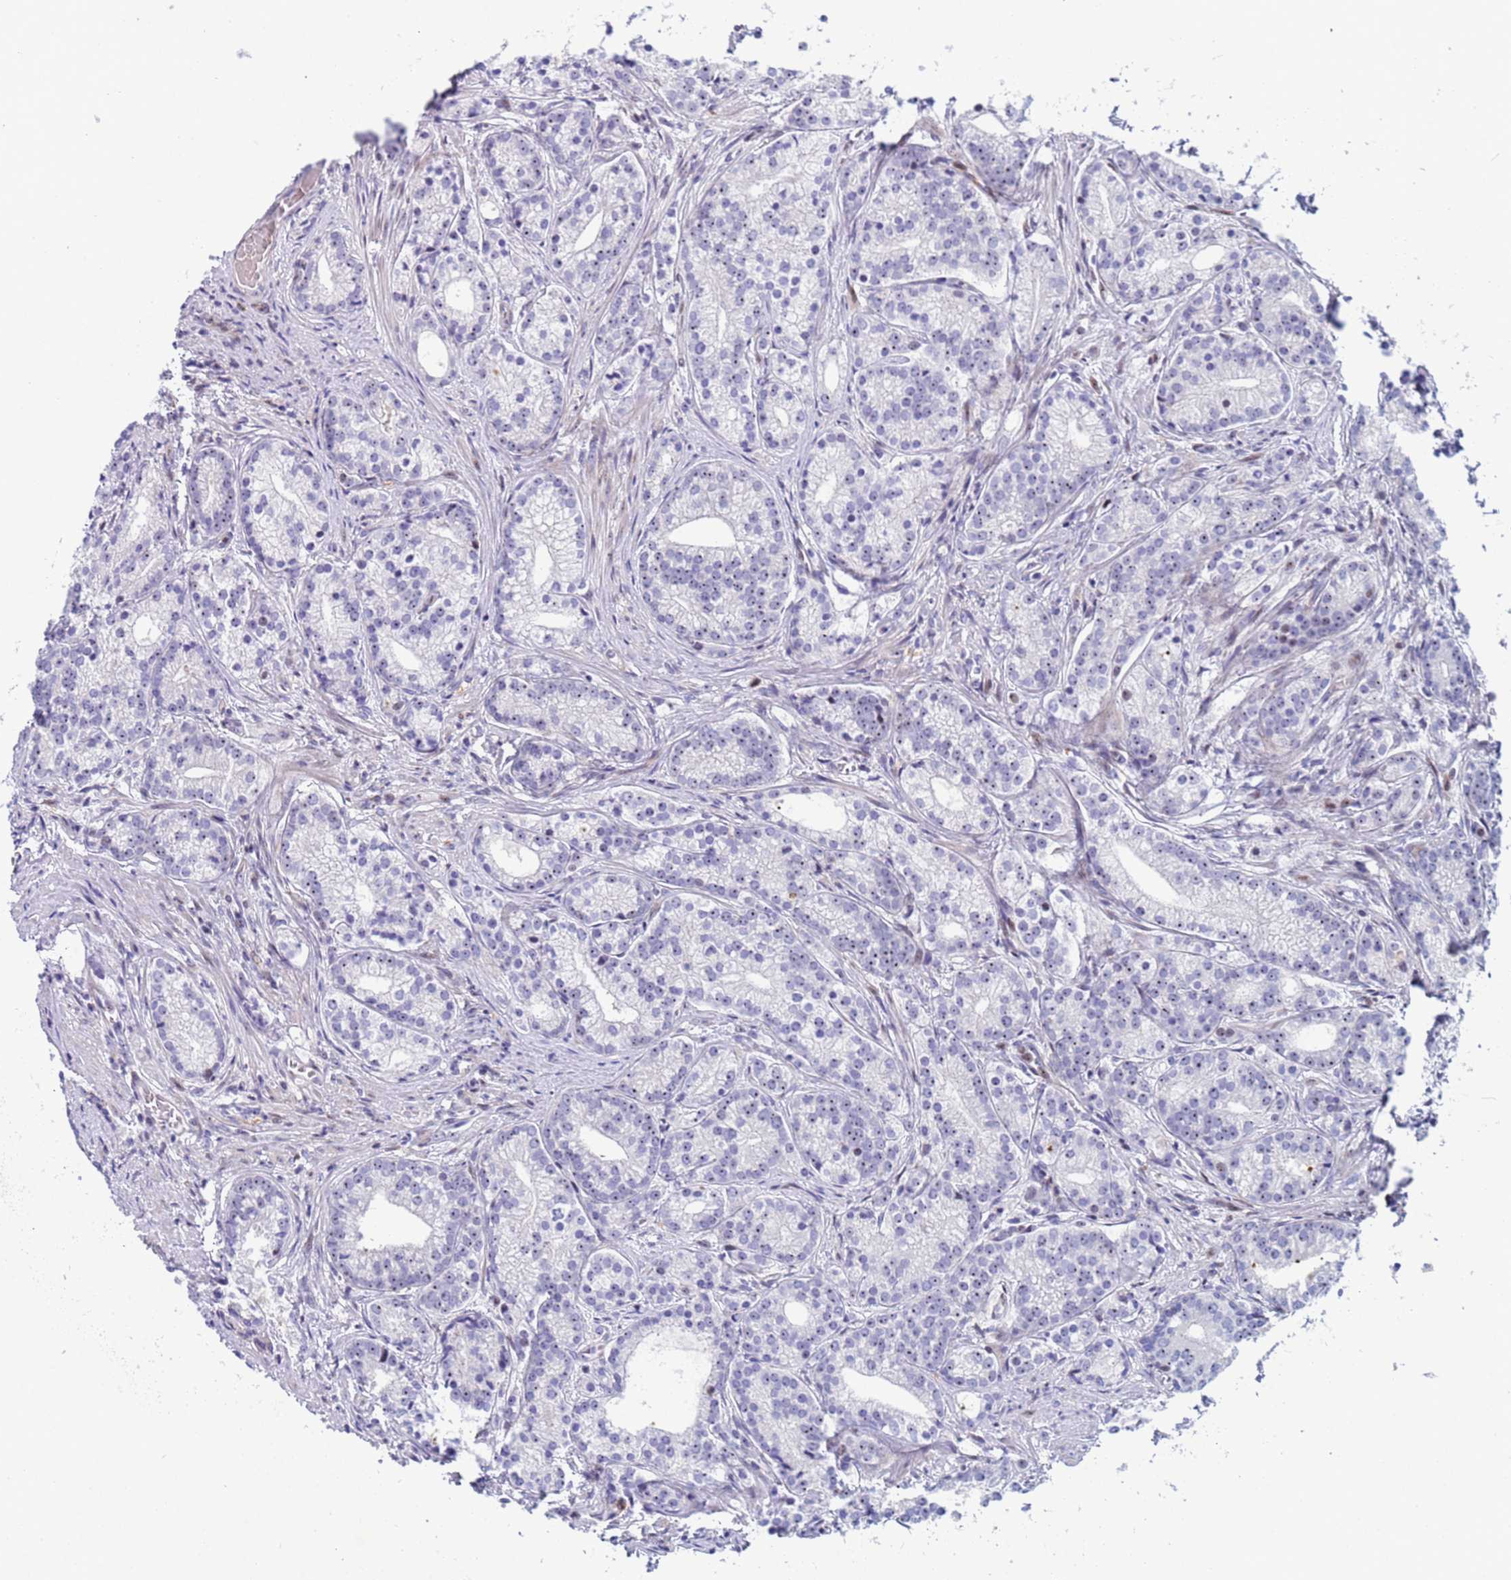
{"staining": {"intensity": "negative", "quantity": "none", "location": "none"}, "tissue": "prostate cancer", "cell_type": "Tumor cells", "image_type": "cancer", "snomed": [{"axis": "morphology", "description": "Adenocarcinoma, Low grade"}, {"axis": "topography", "description": "Prostate"}], "caption": "Tumor cells show no significant expression in prostate low-grade adenocarcinoma. The staining is performed using DAB brown chromogen with nuclei counter-stained in using hematoxylin.", "gene": "POP5", "patient": {"sex": "male", "age": 71}}